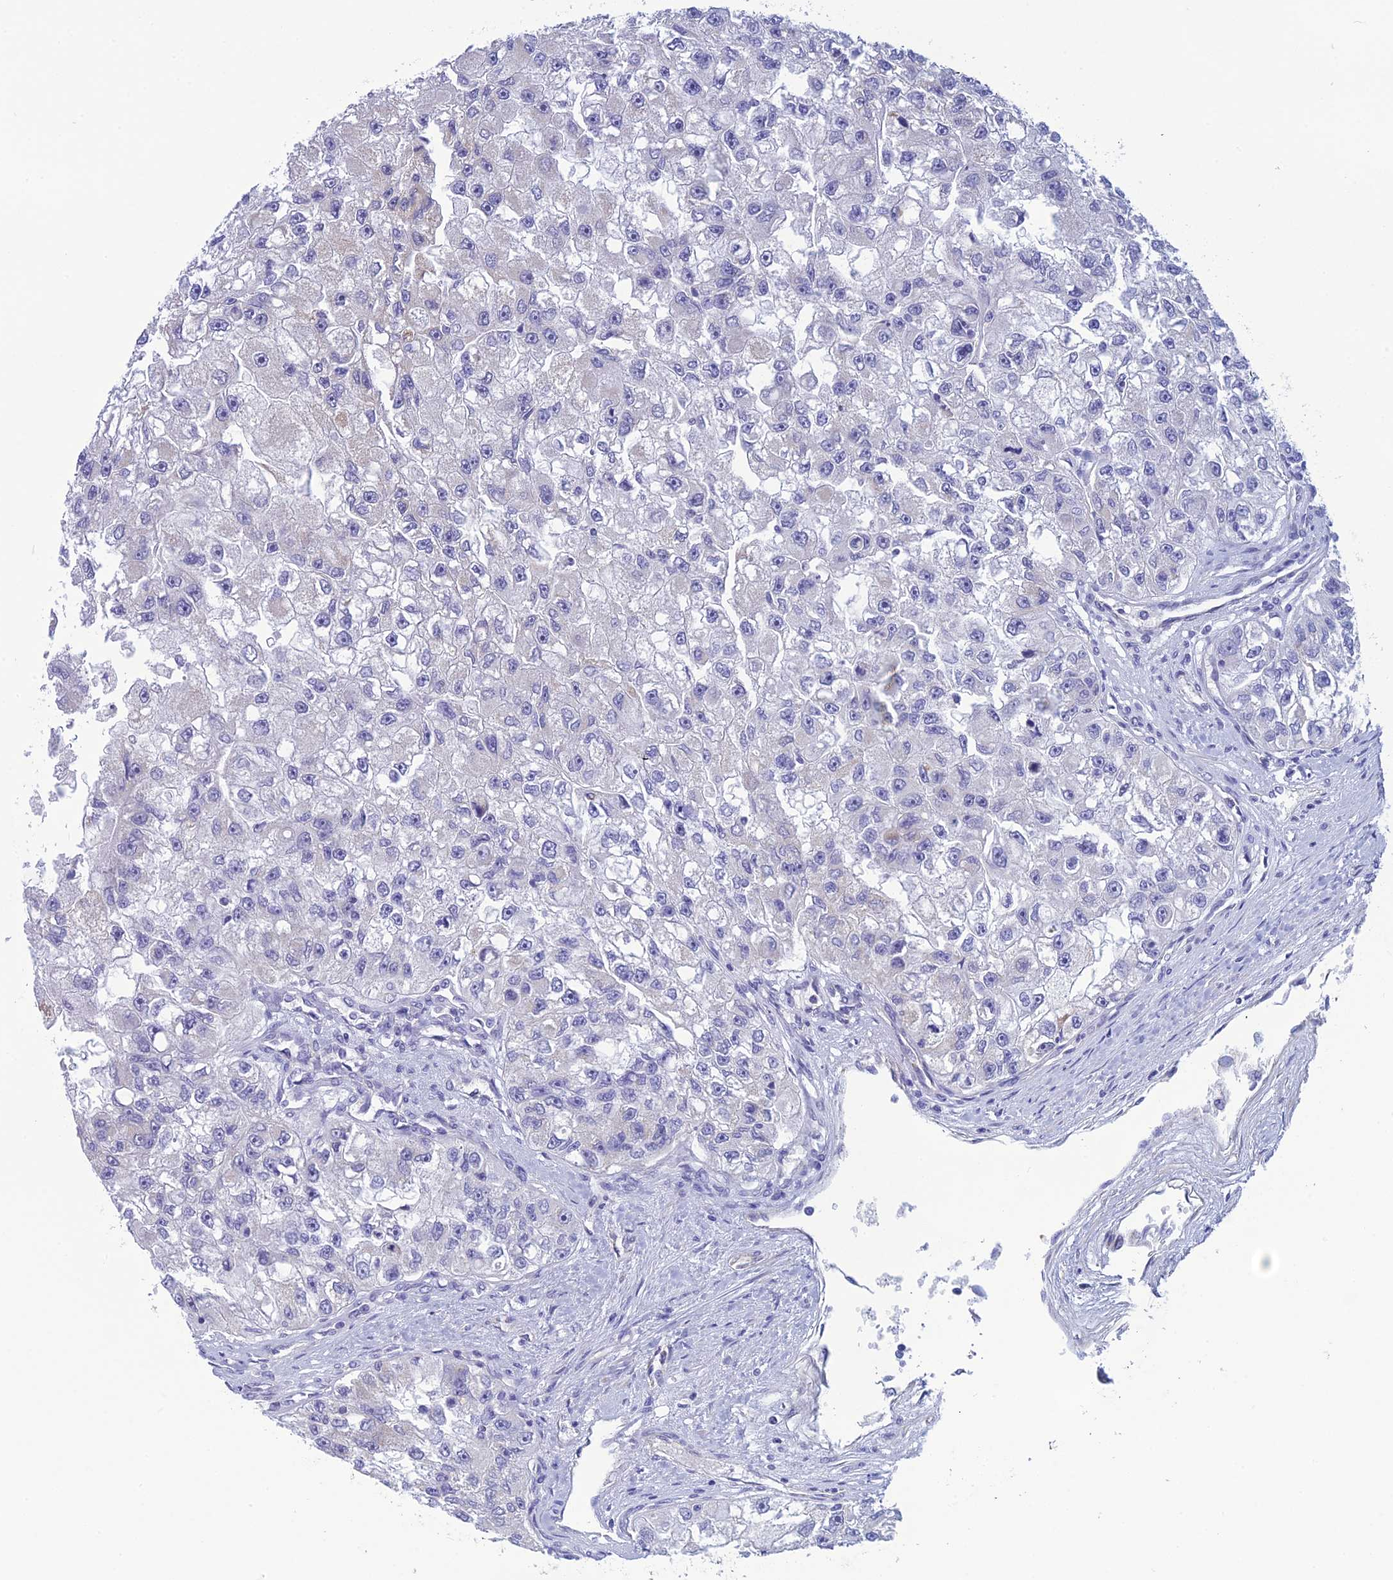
{"staining": {"intensity": "negative", "quantity": "none", "location": "none"}, "tissue": "renal cancer", "cell_type": "Tumor cells", "image_type": "cancer", "snomed": [{"axis": "morphology", "description": "Adenocarcinoma, NOS"}, {"axis": "topography", "description": "Kidney"}], "caption": "The histopathology image displays no staining of tumor cells in renal cancer (adenocarcinoma).", "gene": "POMGNT1", "patient": {"sex": "male", "age": 63}}